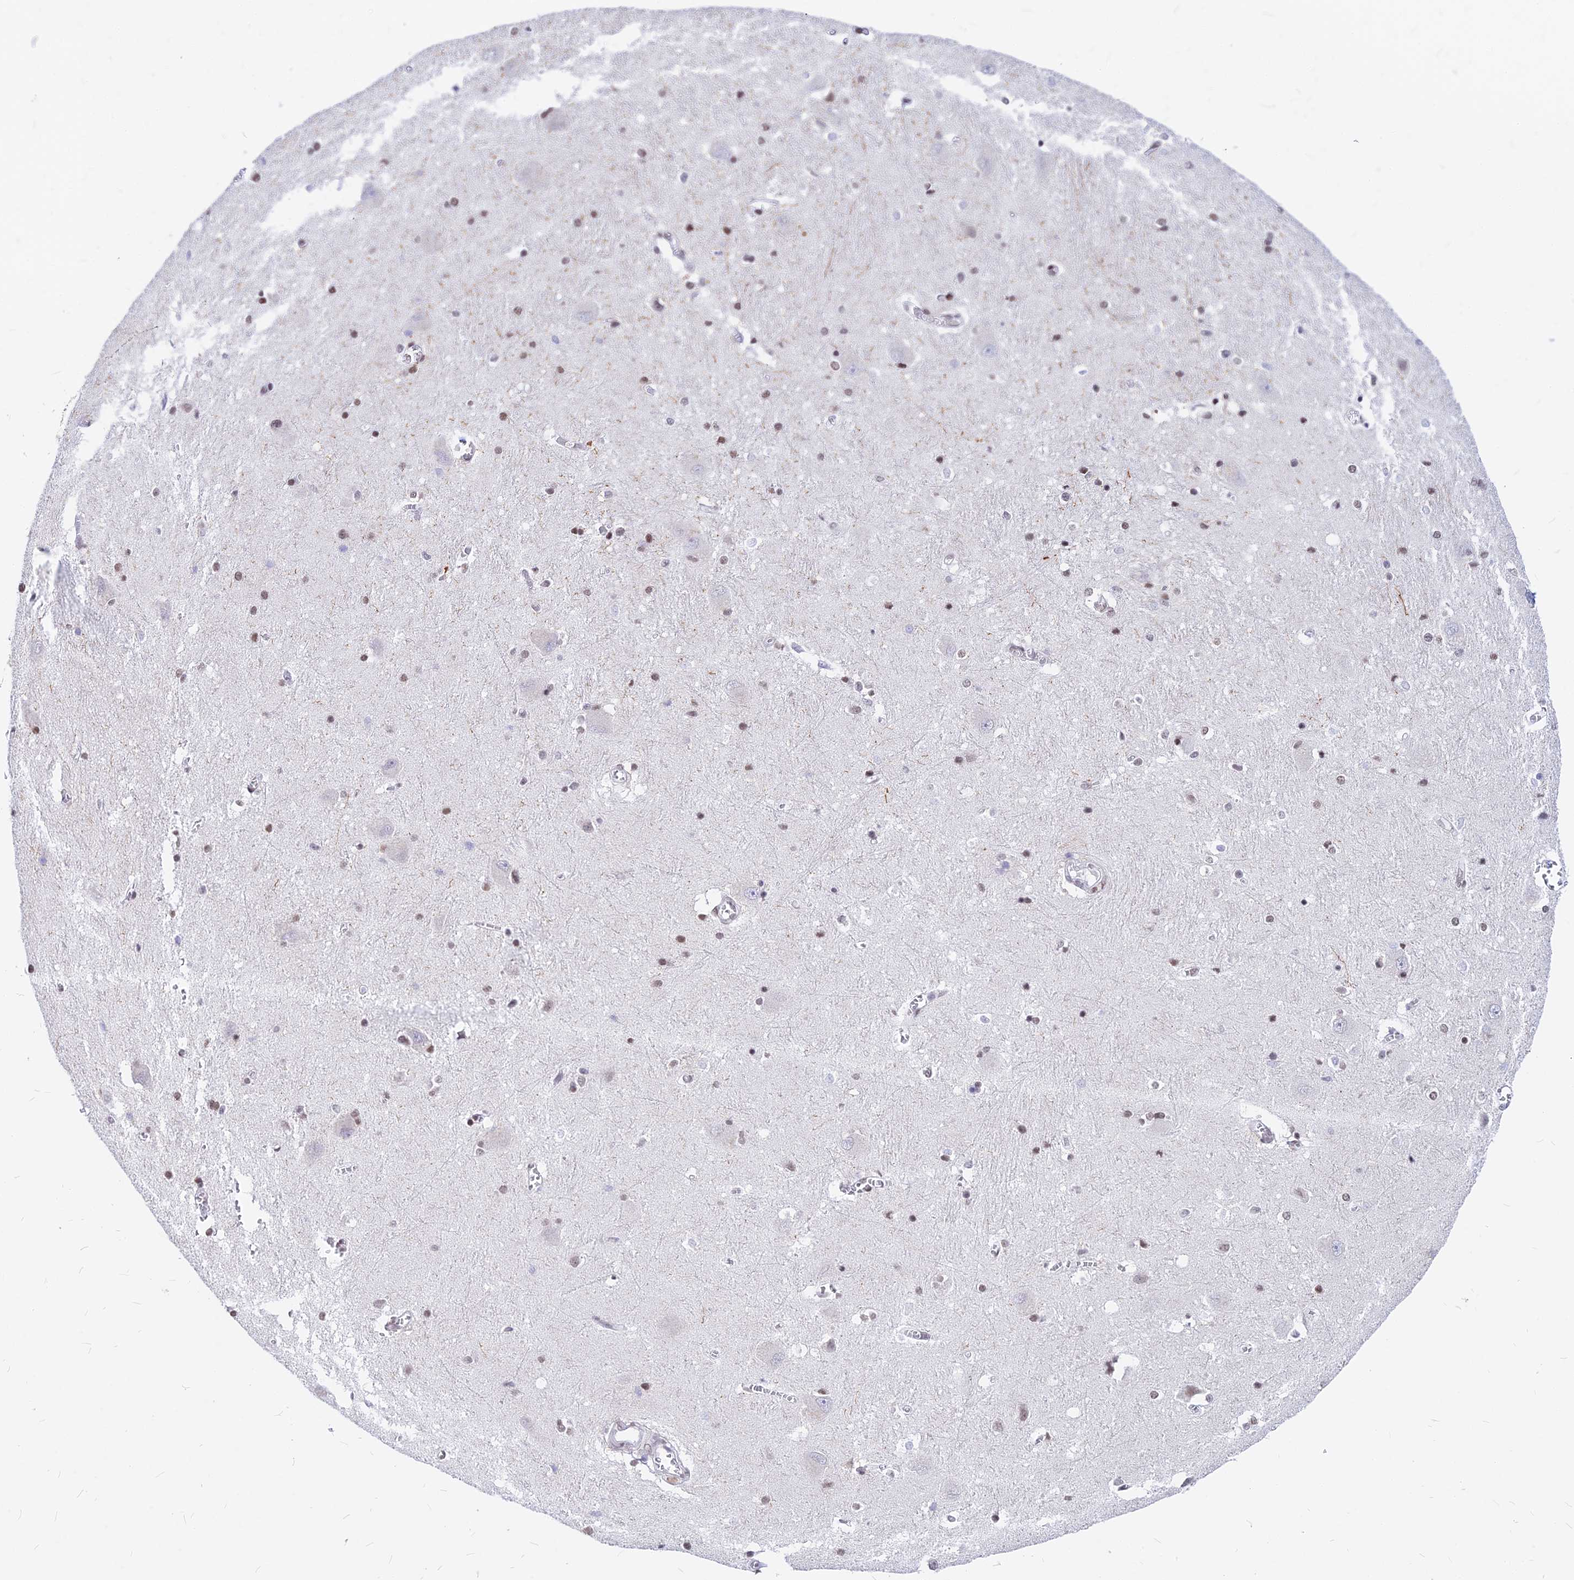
{"staining": {"intensity": "moderate", "quantity": "25%-75%", "location": "nuclear"}, "tissue": "caudate", "cell_type": "Glial cells", "image_type": "normal", "snomed": [{"axis": "morphology", "description": "Normal tissue, NOS"}, {"axis": "topography", "description": "Lateral ventricle wall"}], "caption": "Caudate stained with a brown dye demonstrates moderate nuclear positive positivity in approximately 25%-75% of glial cells.", "gene": "KCTD13", "patient": {"sex": "male", "age": 37}}